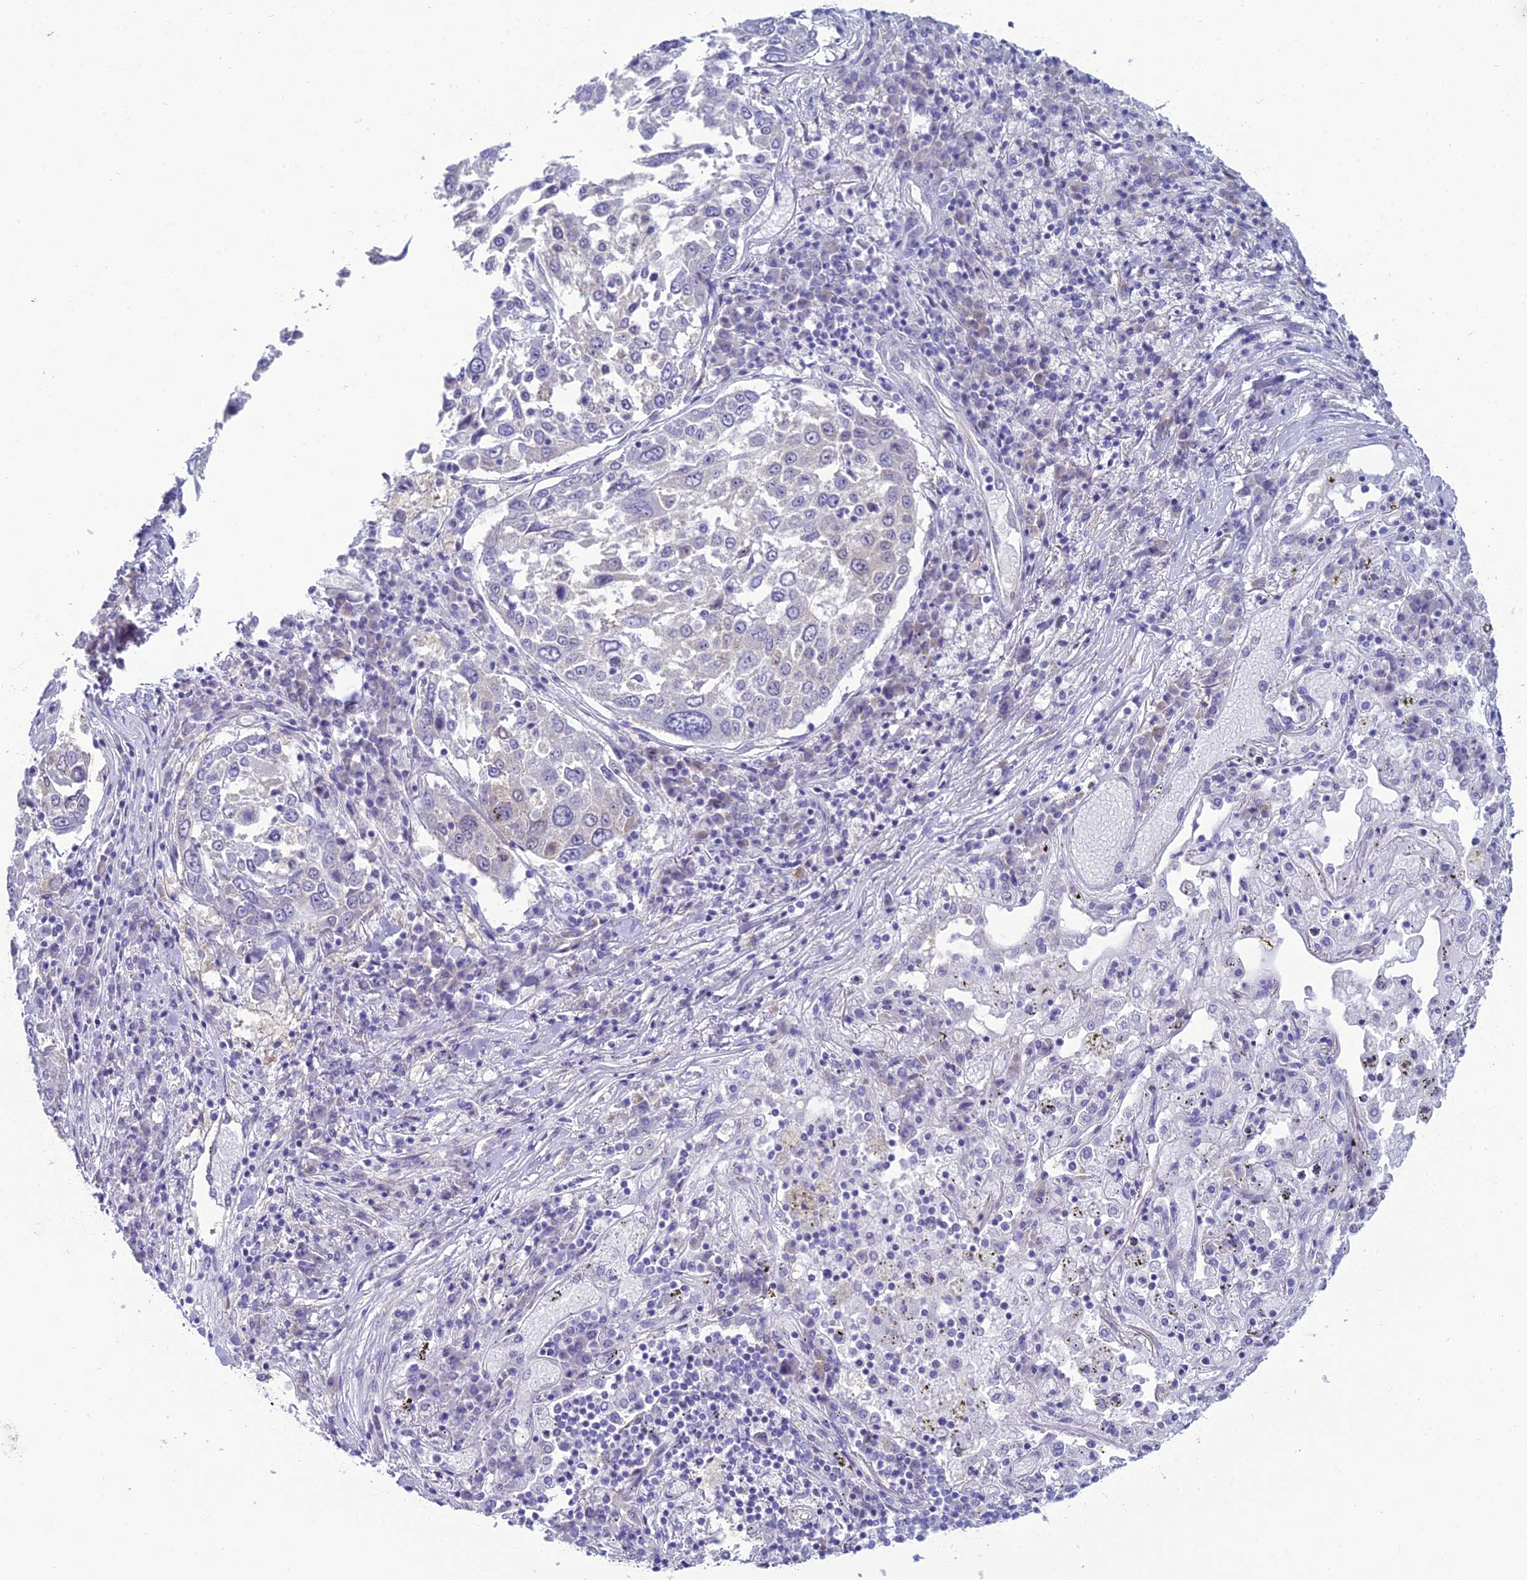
{"staining": {"intensity": "negative", "quantity": "none", "location": "none"}, "tissue": "lung cancer", "cell_type": "Tumor cells", "image_type": "cancer", "snomed": [{"axis": "morphology", "description": "Squamous cell carcinoma, NOS"}, {"axis": "topography", "description": "Lung"}], "caption": "There is no significant positivity in tumor cells of lung squamous cell carcinoma.", "gene": "GNPNAT1", "patient": {"sex": "male", "age": 65}}